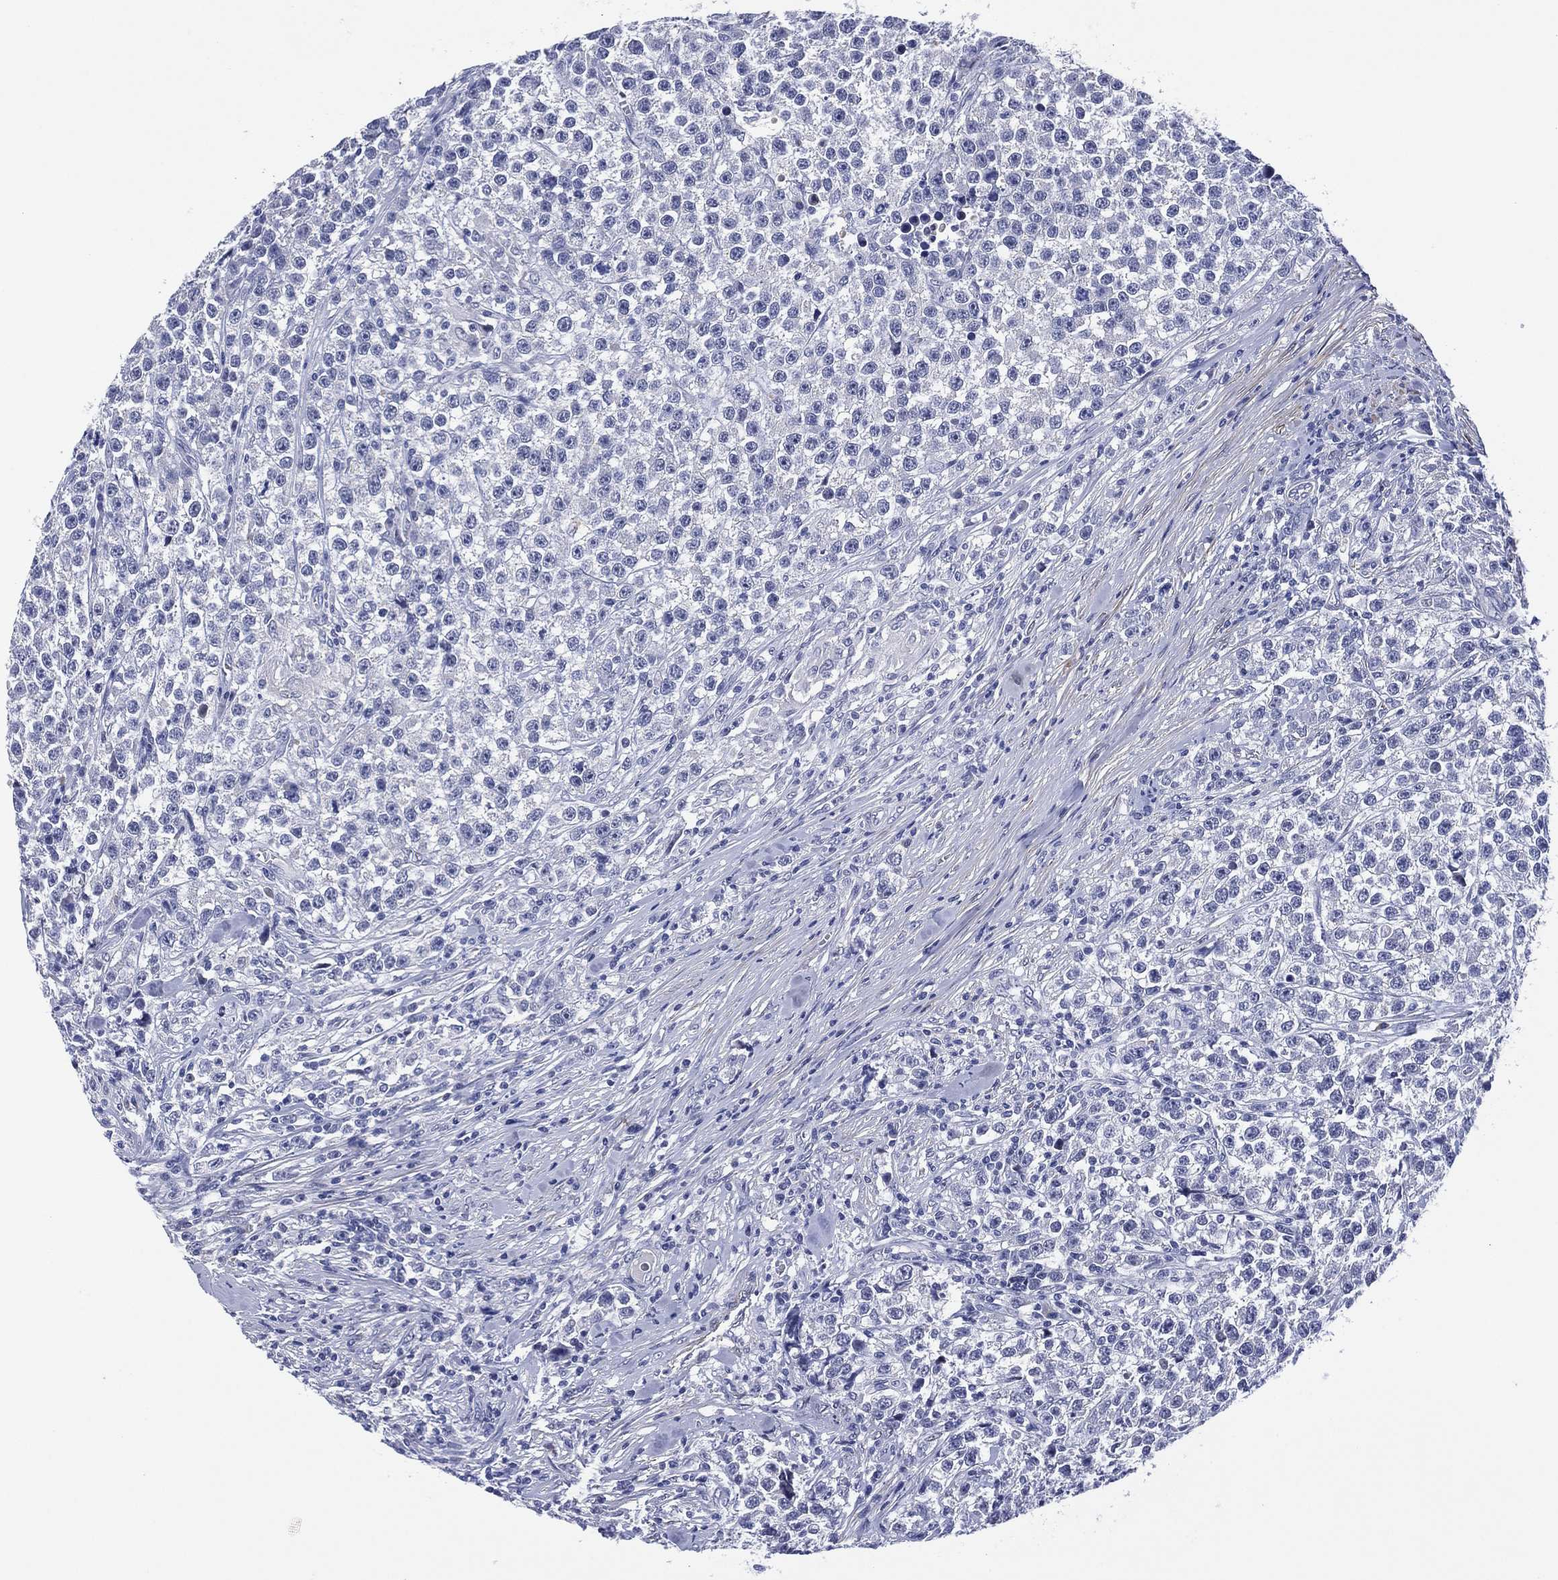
{"staining": {"intensity": "negative", "quantity": "none", "location": "none"}, "tissue": "testis cancer", "cell_type": "Tumor cells", "image_type": "cancer", "snomed": [{"axis": "morphology", "description": "Seminoma, NOS"}, {"axis": "topography", "description": "Testis"}], "caption": "An IHC histopathology image of testis seminoma is shown. There is no staining in tumor cells of testis seminoma.", "gene": "CLIP3", "patient": {"sex": "male", "age": 59}}